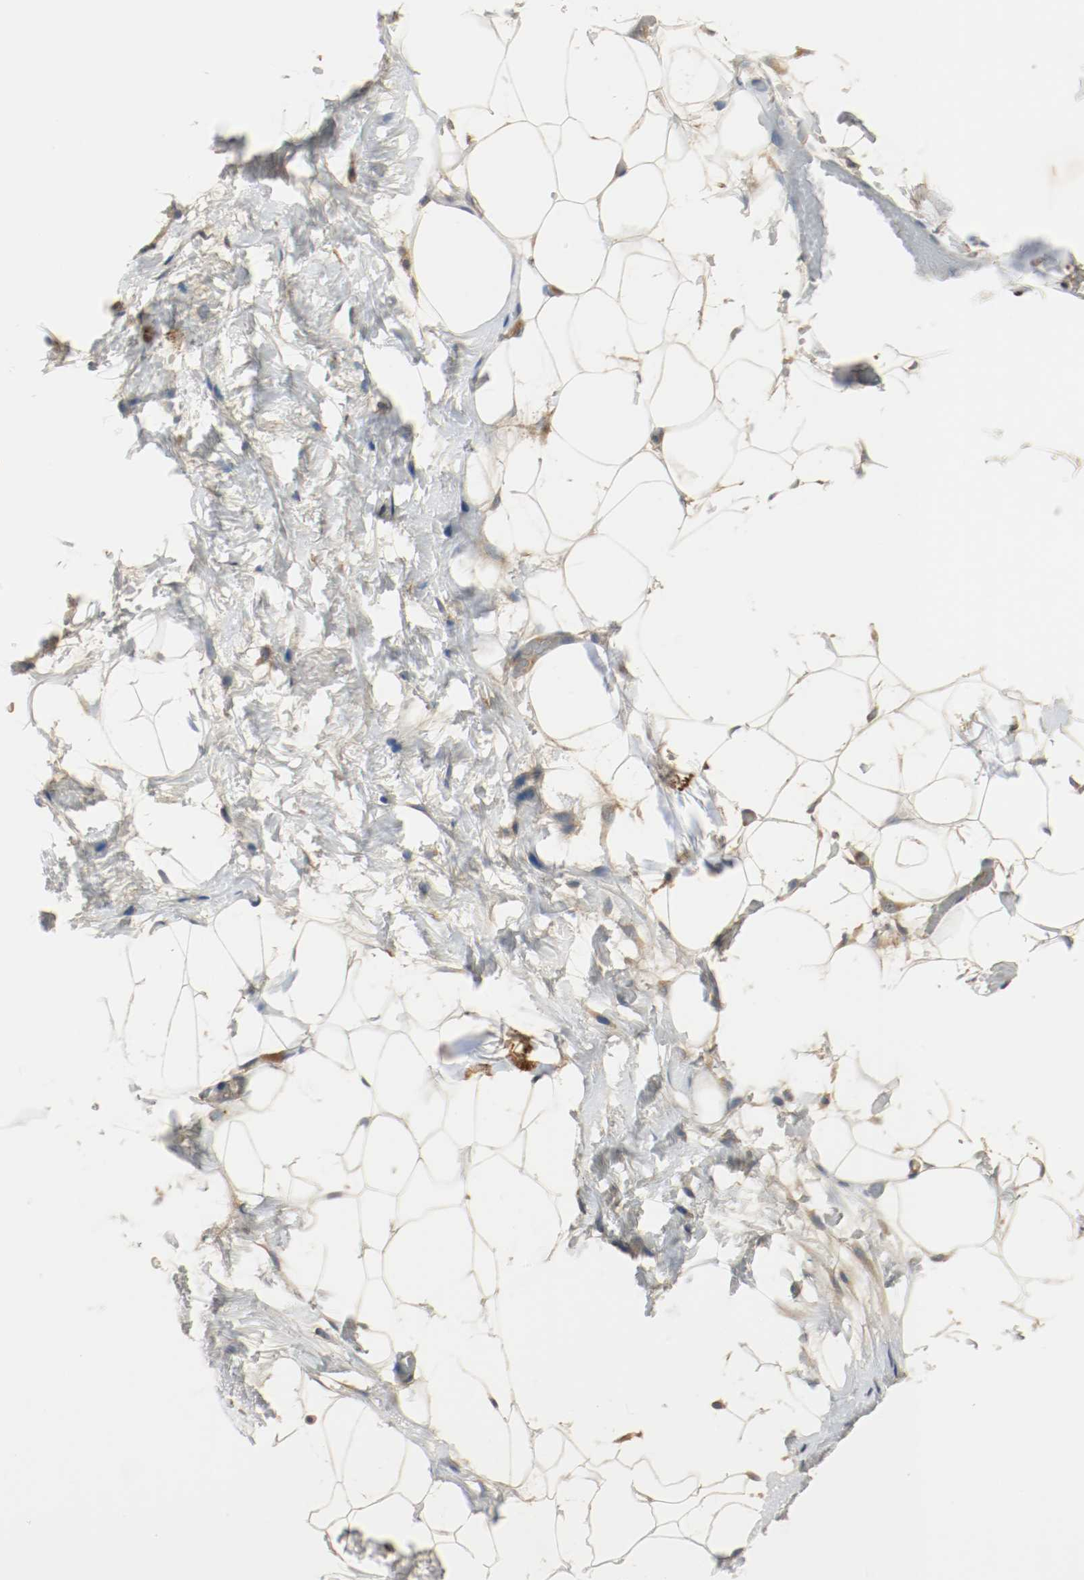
{"staining": {"intensity": "weak", "quantity": ">75%", "location": "cytoplasmic/membranous"}, "tissue": "adipose tissue", "cell_type": "Adipocytes", "image_type": "normal", "snomed": [{"axis": "morphology", "description": "Normal tissue, NOS"}, {"axis": "topography", "description": "Breast"}, {"axis": "topography", "description": "Soft tissue"}], "caption": "Normal adipose tissue shows weak cytoplasmic/membranous positivity in approximately >75% of adipocytes, visualized by immunohistochemistry. (brown staining indicates protein expression, while blue staining denotes nuclei).", "gene": "MELTF", "patient": {"sex": "female", "age": 25}}